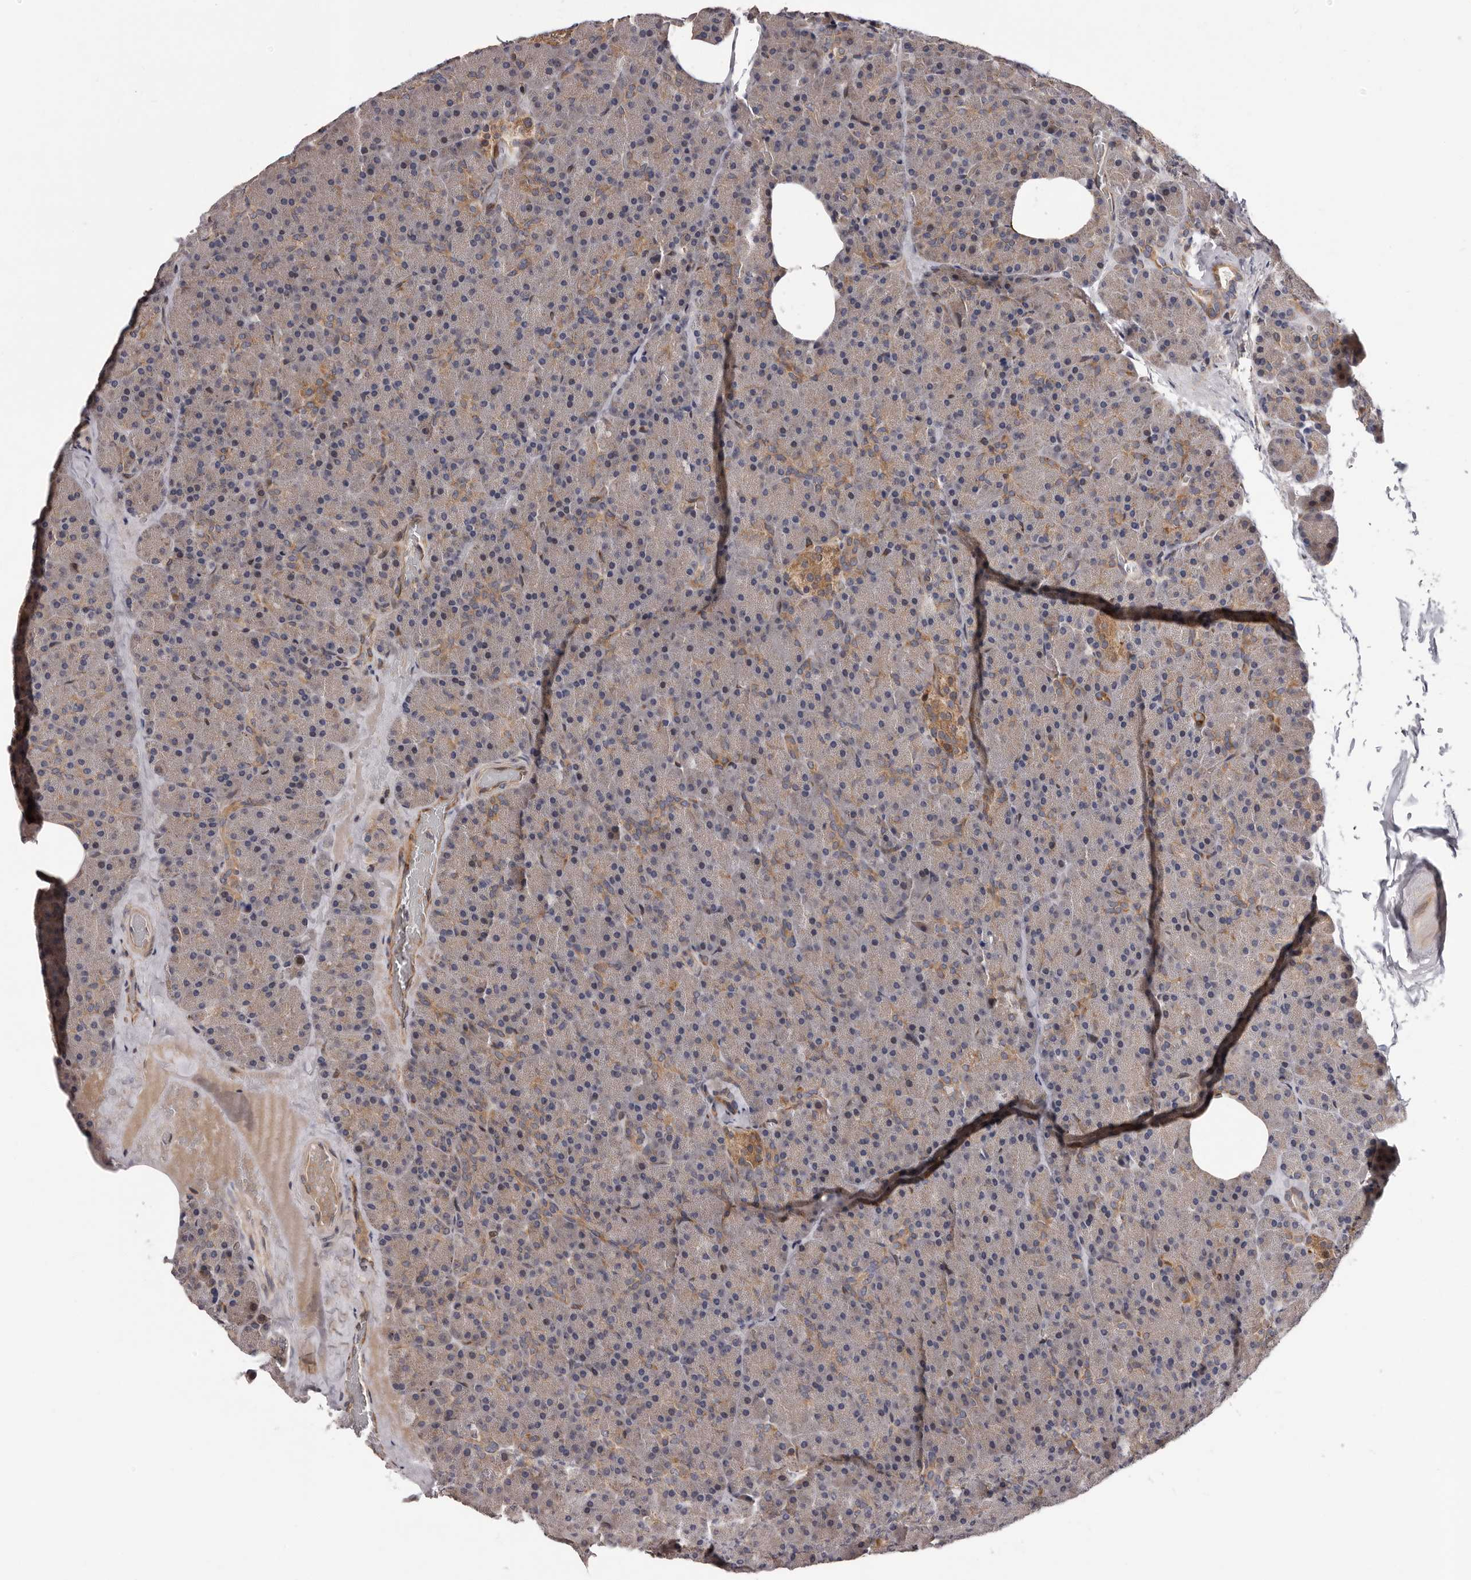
{"staining": {"intensity": "moderate", "quantity": "<25%", "location": "cytoplasmic/membranous"}, "tissue": "pancreas", "cell_type": "Exocrine glandular cells", "image_type": "normal", "snomed": [{"axis": "morphology", "description": "Normal tissue, NOS"}, {"axis": "morphology", "description": "Carcinoid, malignant, NOS"}, {"axis": "topography", "description": "Pancreas"}], "caption": "Immunohistochemical staining of benign human pancreas exhibits moderate cytoplasmic/membranous protein positivity in approximately <25% of exocrine glandular cells. (IHC, brightfield microscopy, high magnification).", "gene": "VPS37A", "patient": {"sex": "female", "age": 35}}